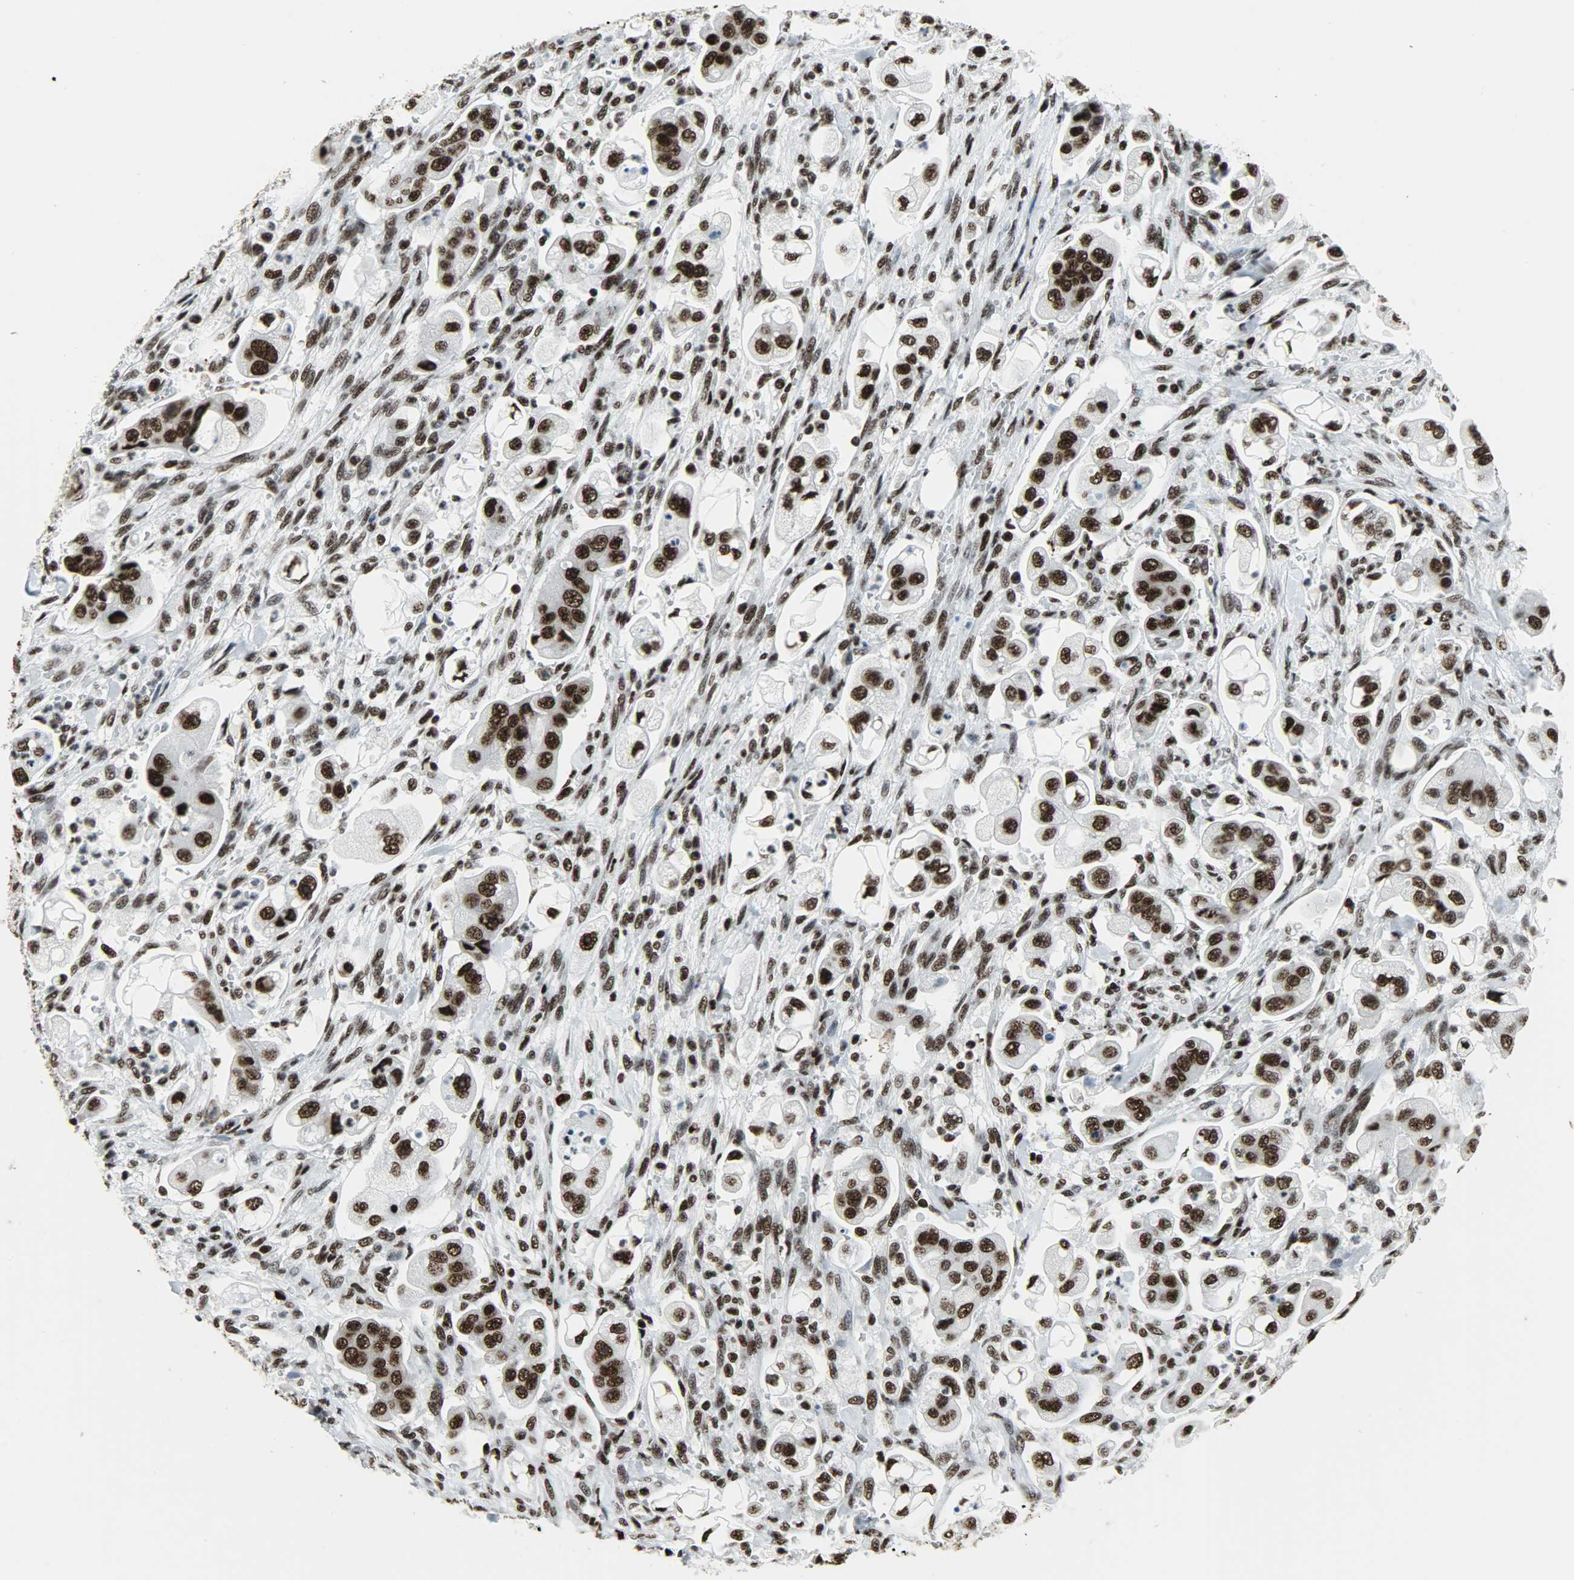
{"staining": {"intensity": "strong", "quantity": ">75%", "location": "nuclear"}, "tissue": "stomach cancer", "cell_type": "Tumor cells", "image_type": "cancer", "snomed": [{"axis": "morphology", "description": "Adenocarcinoma, NOS"}, {"axis": "topography", "description": "Stomach"}], "caption": "Immunohistochemical staining of human stomach cancer (adenocarcinoma) demonstrates high levels of strong nuclear positivity in approximately >75% of tumor cells. The protein of interest is stained brown, and the nuclei are stained in blue (DAB (3,3'-diaminobenzidine) IHC with brightfield microscopy, high magnification).", "gene": "SNRPA", "patient": {"sex": "male", "age": 62}}